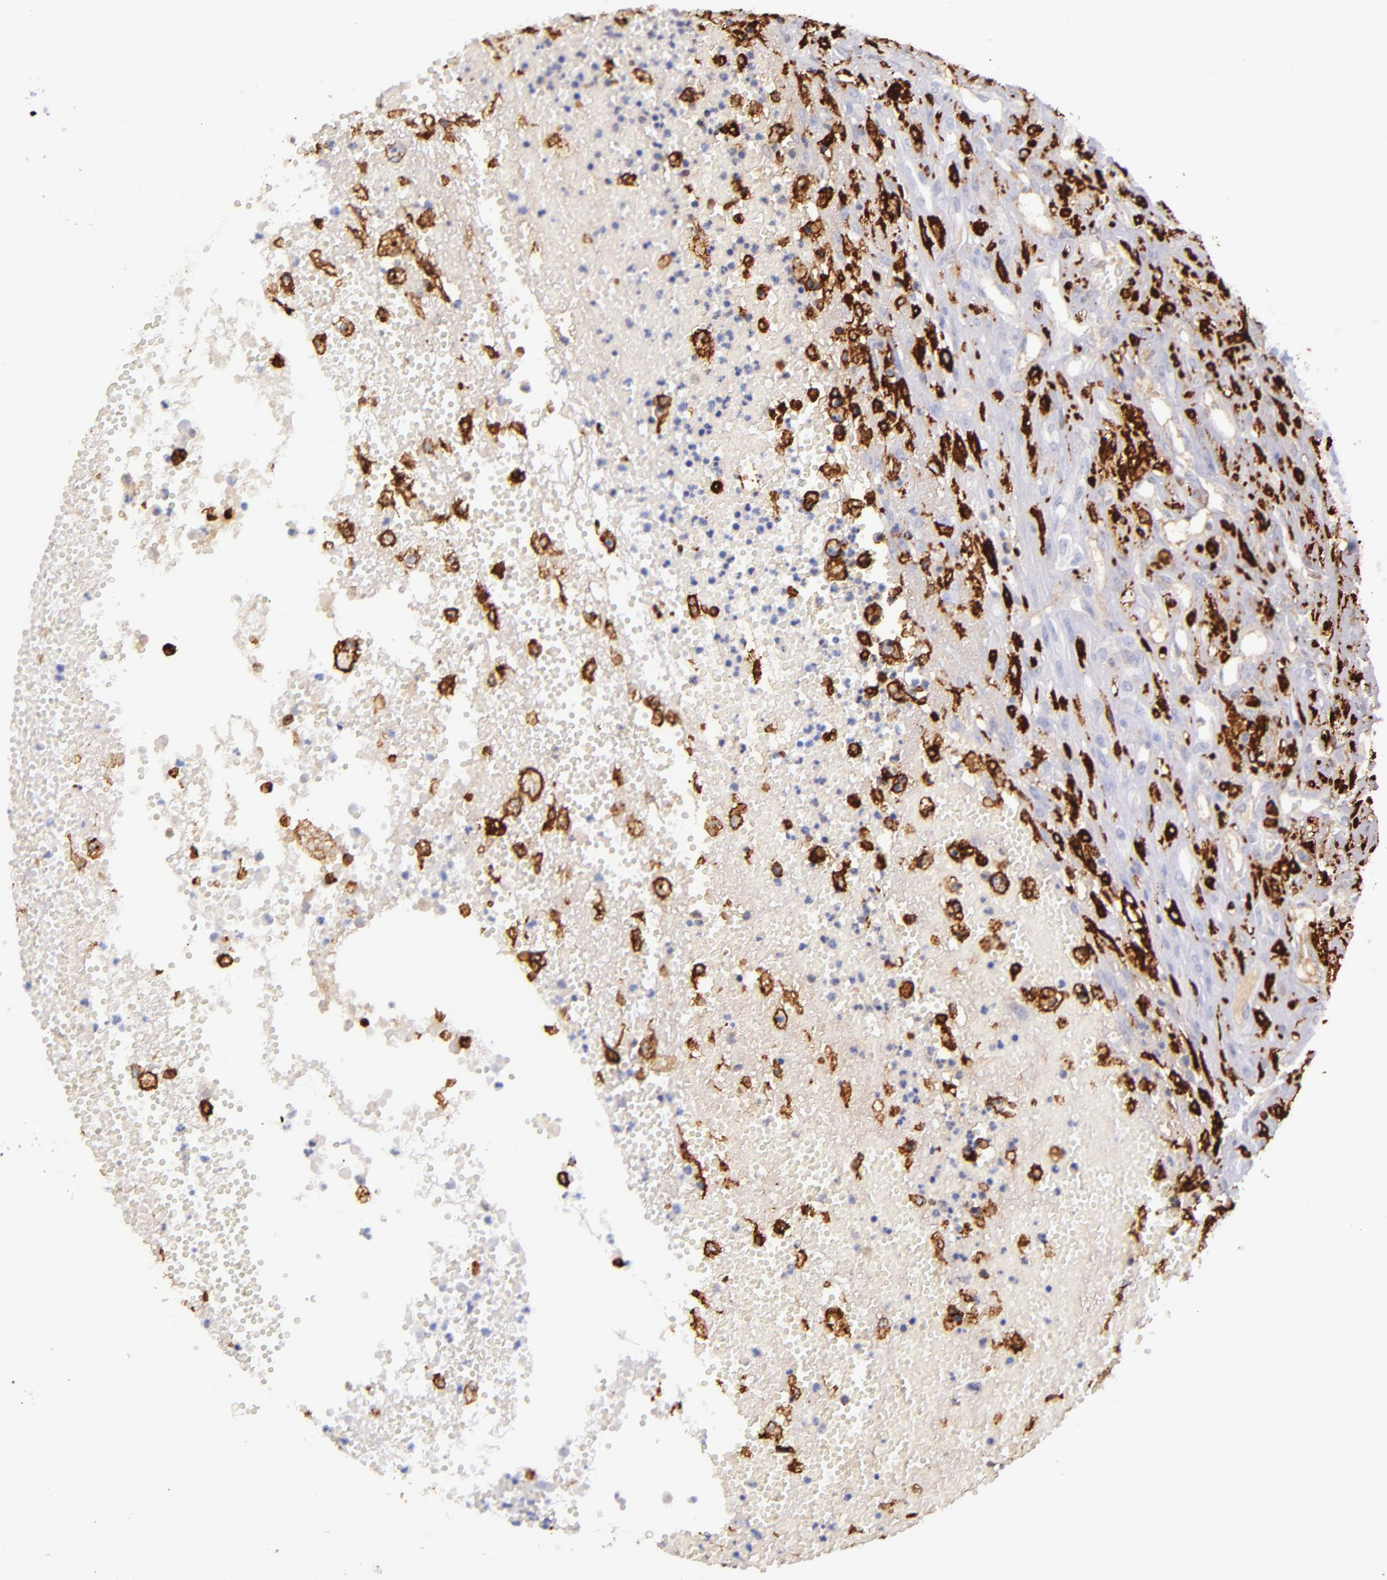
{"staining": {"intensity": "moderate", "quantity": ">75%", "location": "cytoplasmic/membranous"}, "tissue": "glioma", "cell_type": "Tumor cells", "image_type": "cancer", "snomed": [{"axis": "morphology", "description": "Glioma, malignant, High grade"}, {"axis": "topography", "description": "Brain"}], "caption": "Human glioma stained with a protein marker exhibits moderate staining in tumor cells.", "gene": "CD163", "patient": {"sex": "male", "age": 66}}